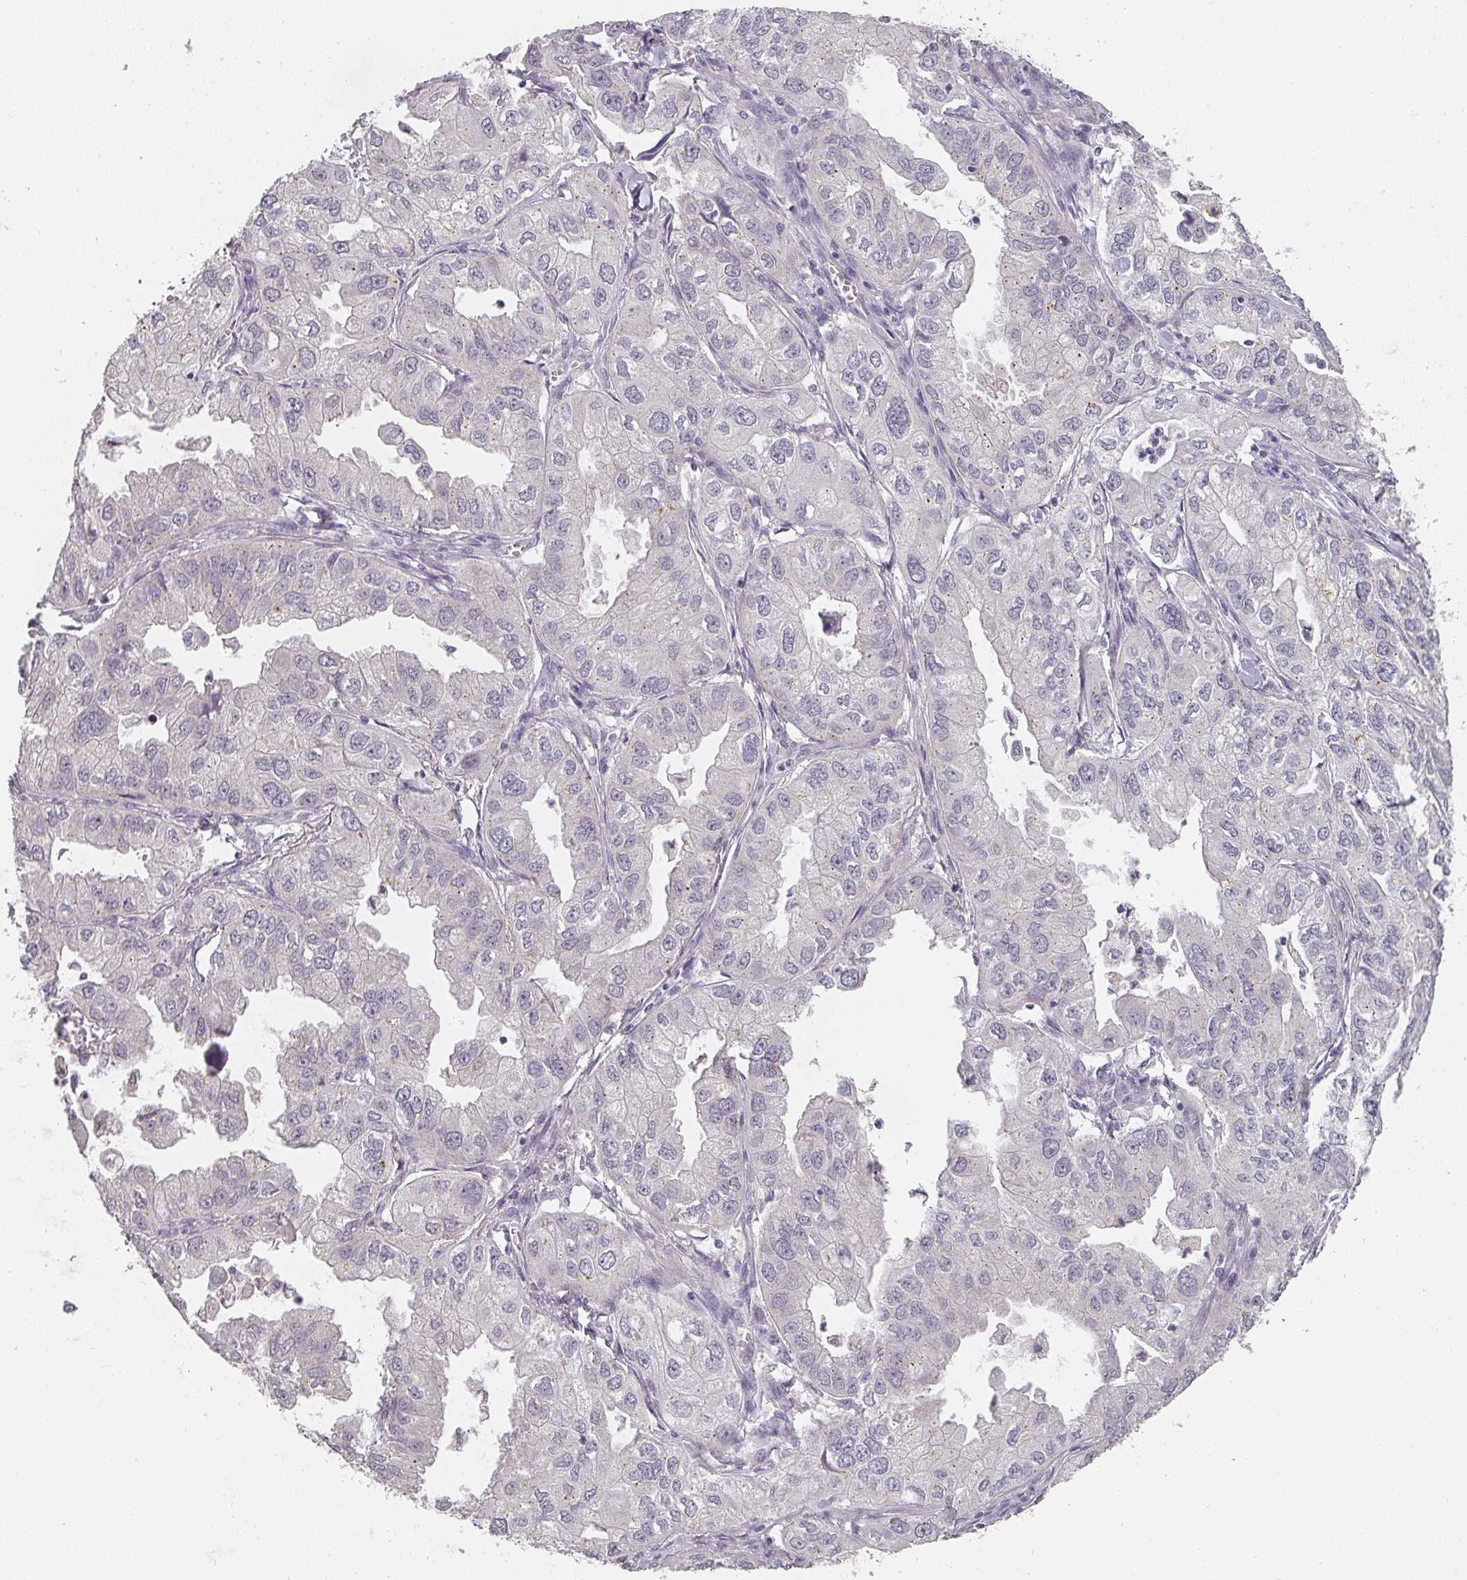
{"staining": {"intensity": "negative", "quantity": "none", "location": "none"}, "tissue": "lung cancer", "cell_type": "Tumor cells", "image_type": "cancer", "snomed": [{"axis": "morphology", "description": "Adenocarcinoma, NOS"}, {"axis": "topography", "description": "Lung"}], "caption": "High magnification brightfield microscopy of lung cancer (adenocarcinoma) stained with DAB (brown) and counterstained with hematoxylin (blue): tumor cells show no significant staining. The staining is performed using DAB (3,3'-diaminobenzidine) brown chromogen with nuclei counter-stained in using hematoxylin.", "gene": "SHISA2", "patient": {"sex": "male", "age": 48}}